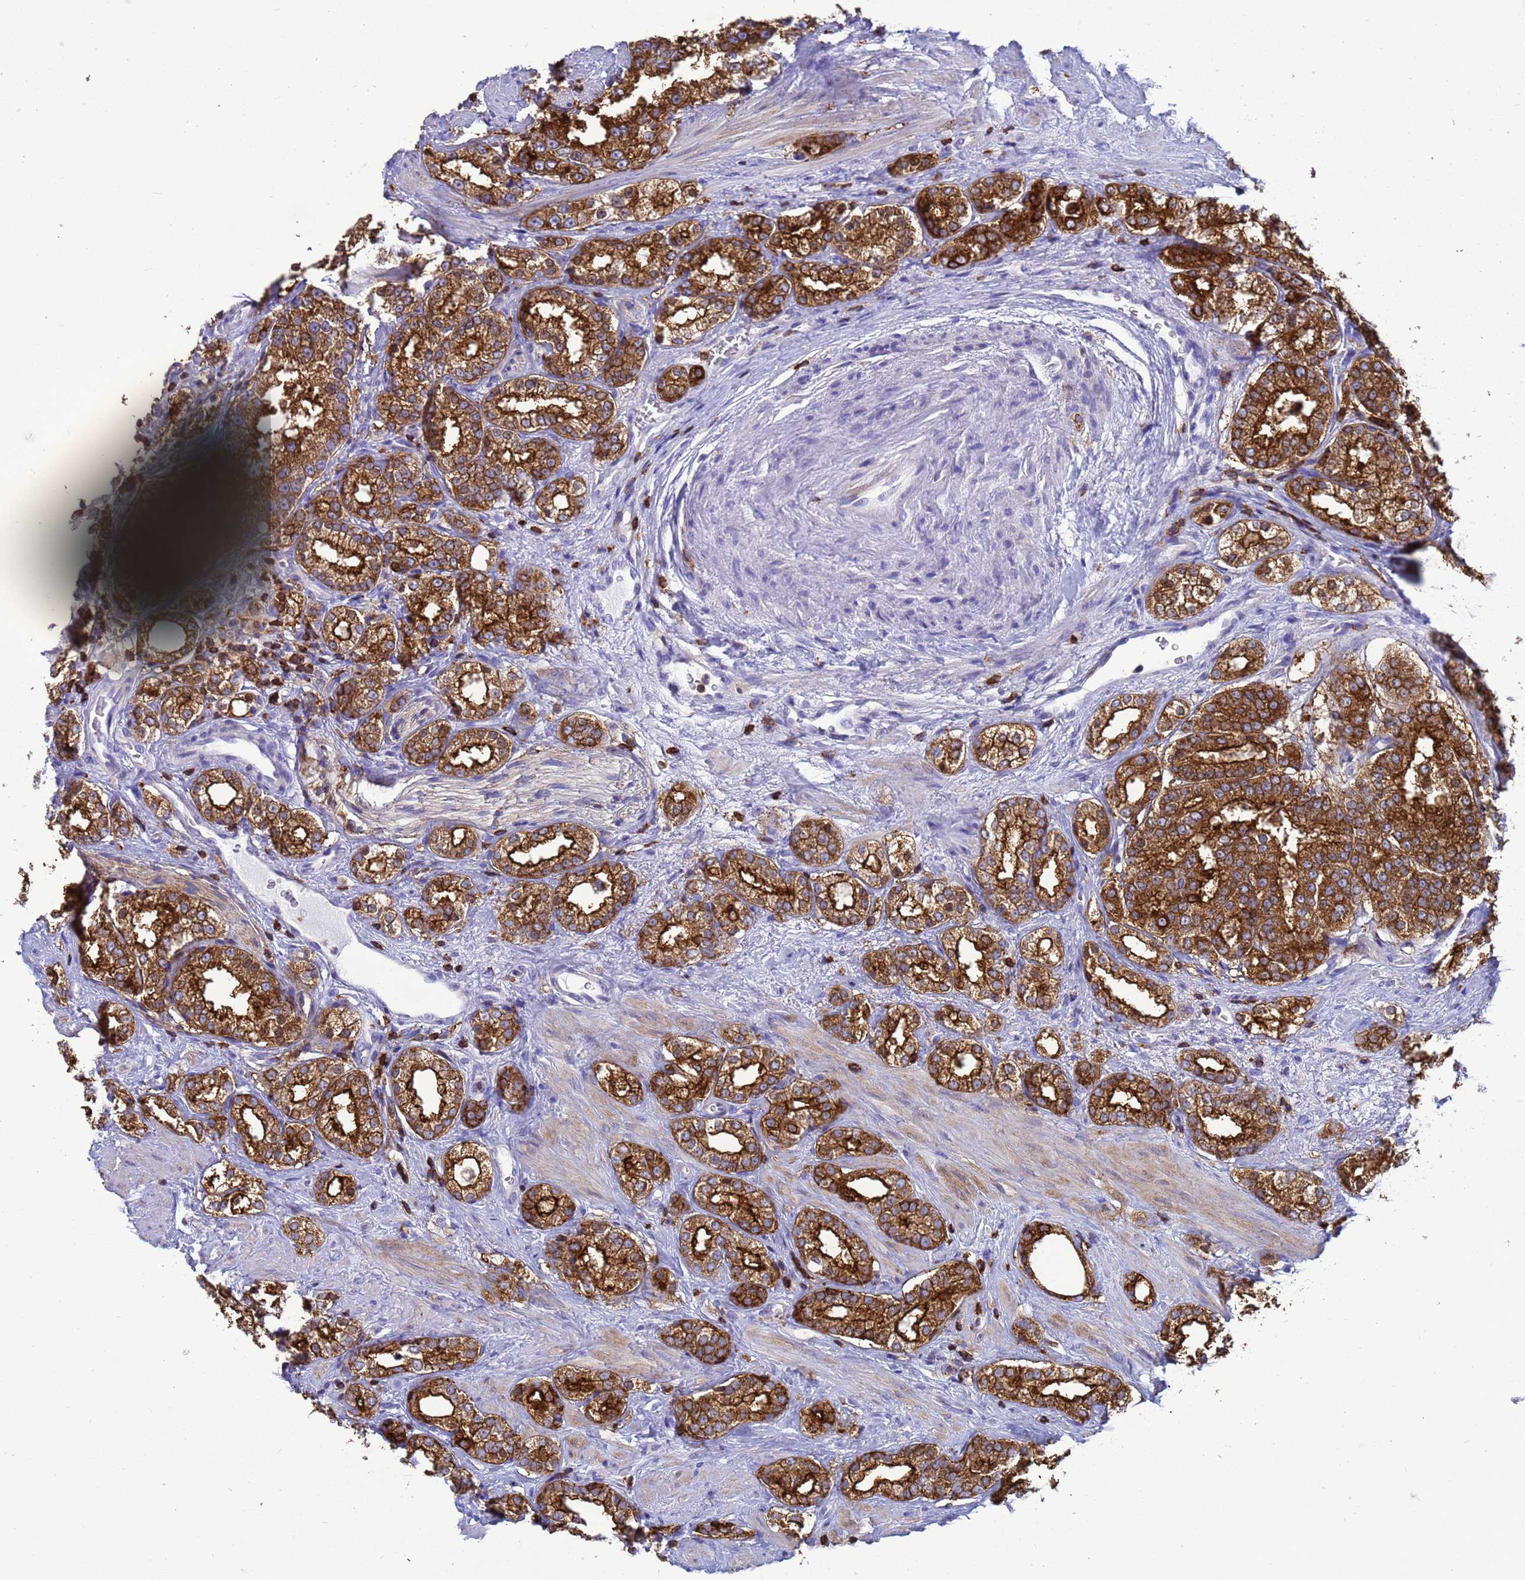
{"staining": {"intensity": "strong", "quantity": ">75%", "location": "cytoplasmic/membranous"}, "tissue": "prostate cancer", "cell_type": "Tumor cells", "image_type": "cancer", "snomed": [{"axis": "morphology", "description": "Normal tissue, NOS"}, {"axis": "morphology", "description": "Adenocarcinoma, High grade"}, {"axis": "topography", "description": "Prostate"}], "caption": "Strong cytoplasmic/membranous staining for a protein is seen in about >75% of tumor cells of high-grade adenocarcinoma (prostate) using IHC.", "gene": "EZR", "patient": {"sex": "male", "age": 83}}